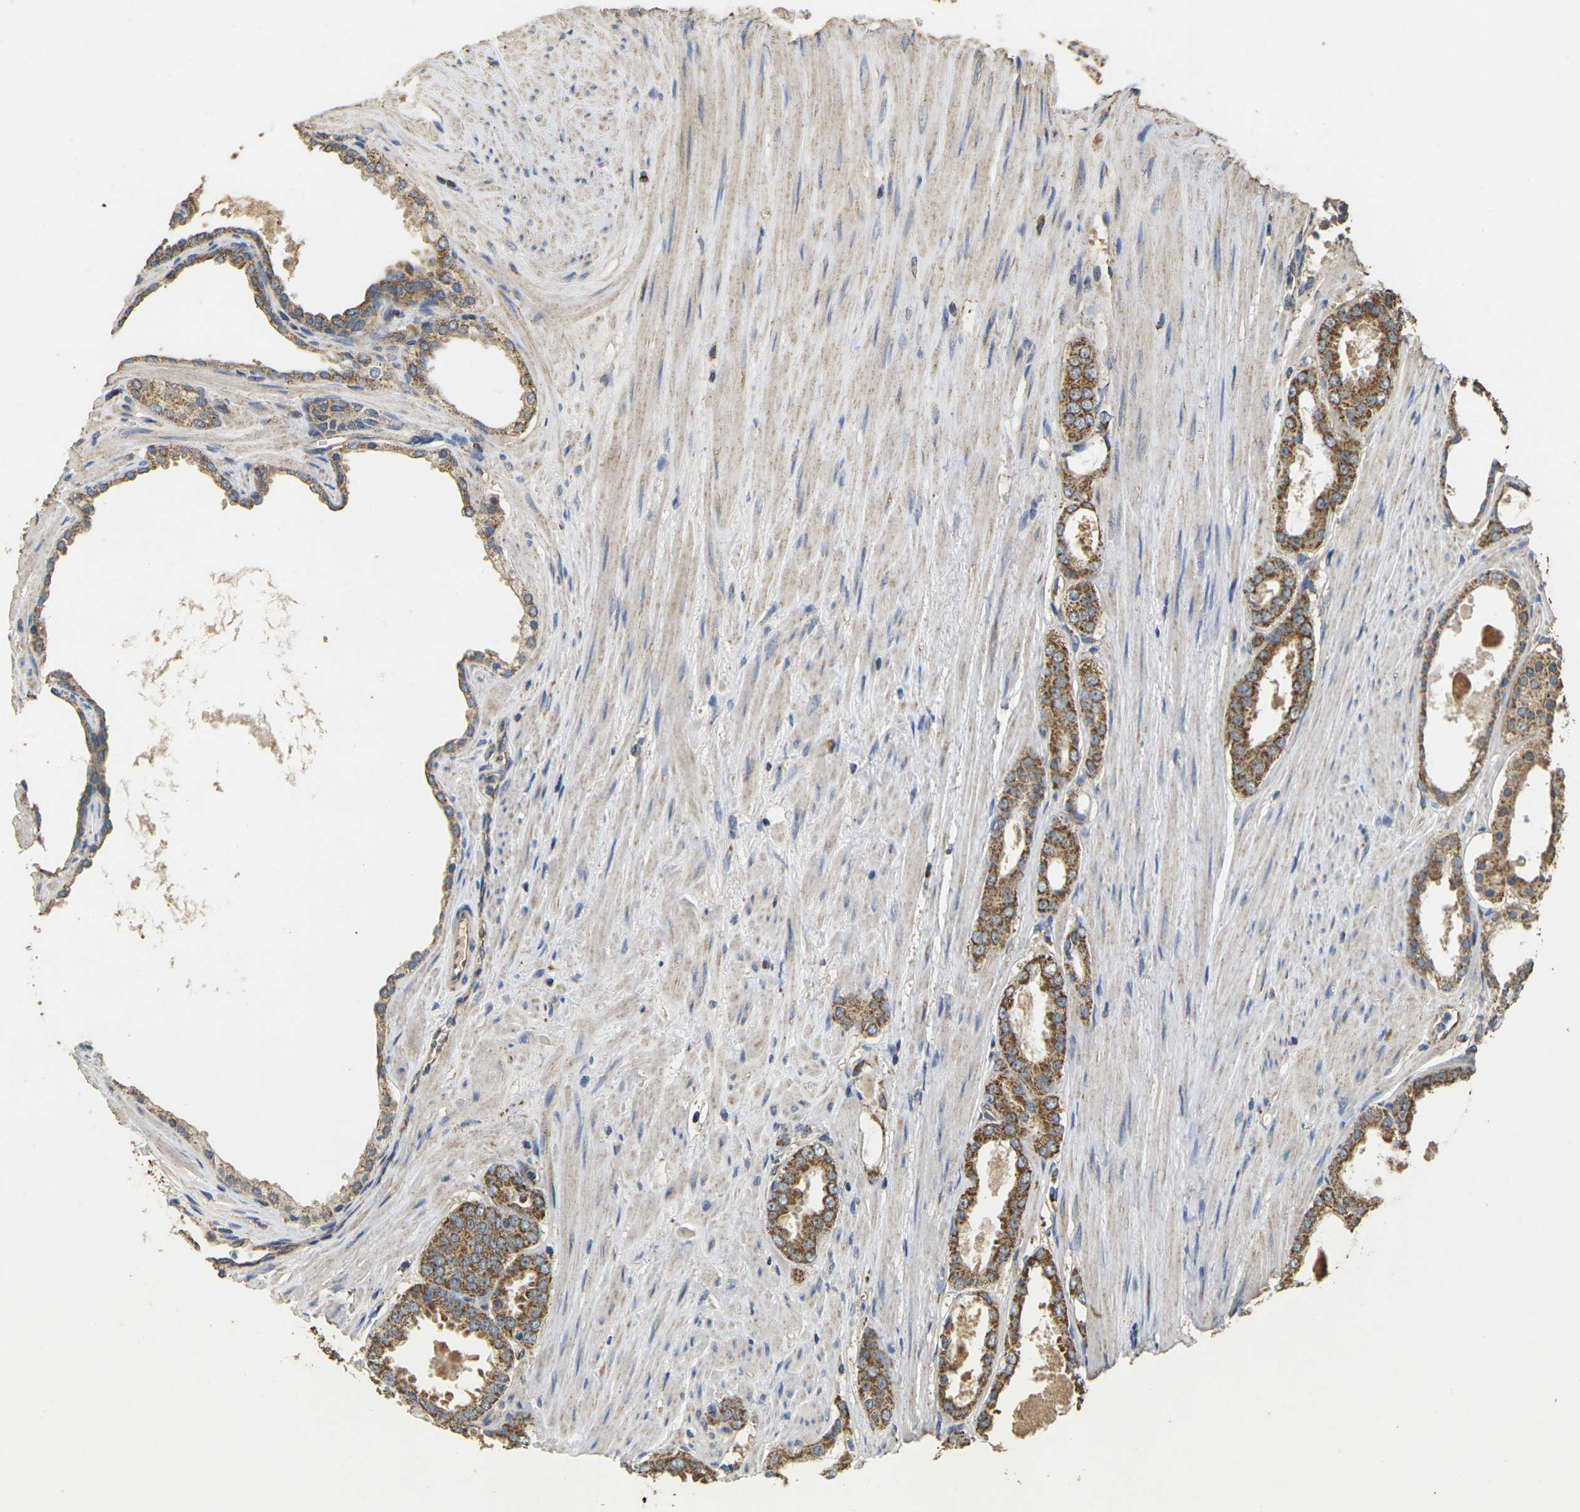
{"staining": {"intensity": "moderate", "quantity": ">75%", "location": "cytoplasmic/membranous"}, "tissue": "prostate cancer", "cell_type": "Tumor cells", "image_type": "cancer", "snomed": [{"axis": "morphology", "description": "Adenocarcinoma, Low grade"}, {"axis": "topography", "description": "Prostate"}], "caption": "Immunohistochemical staining of human prostate cancer (adenocarcinoma (low-grade)) displays medium levels of moderate cytoplasmic/membranous expression in approximately >75% of tumor cells.", "gene": "MAPK11", "patient": {"sex": "male", "age": 57}}